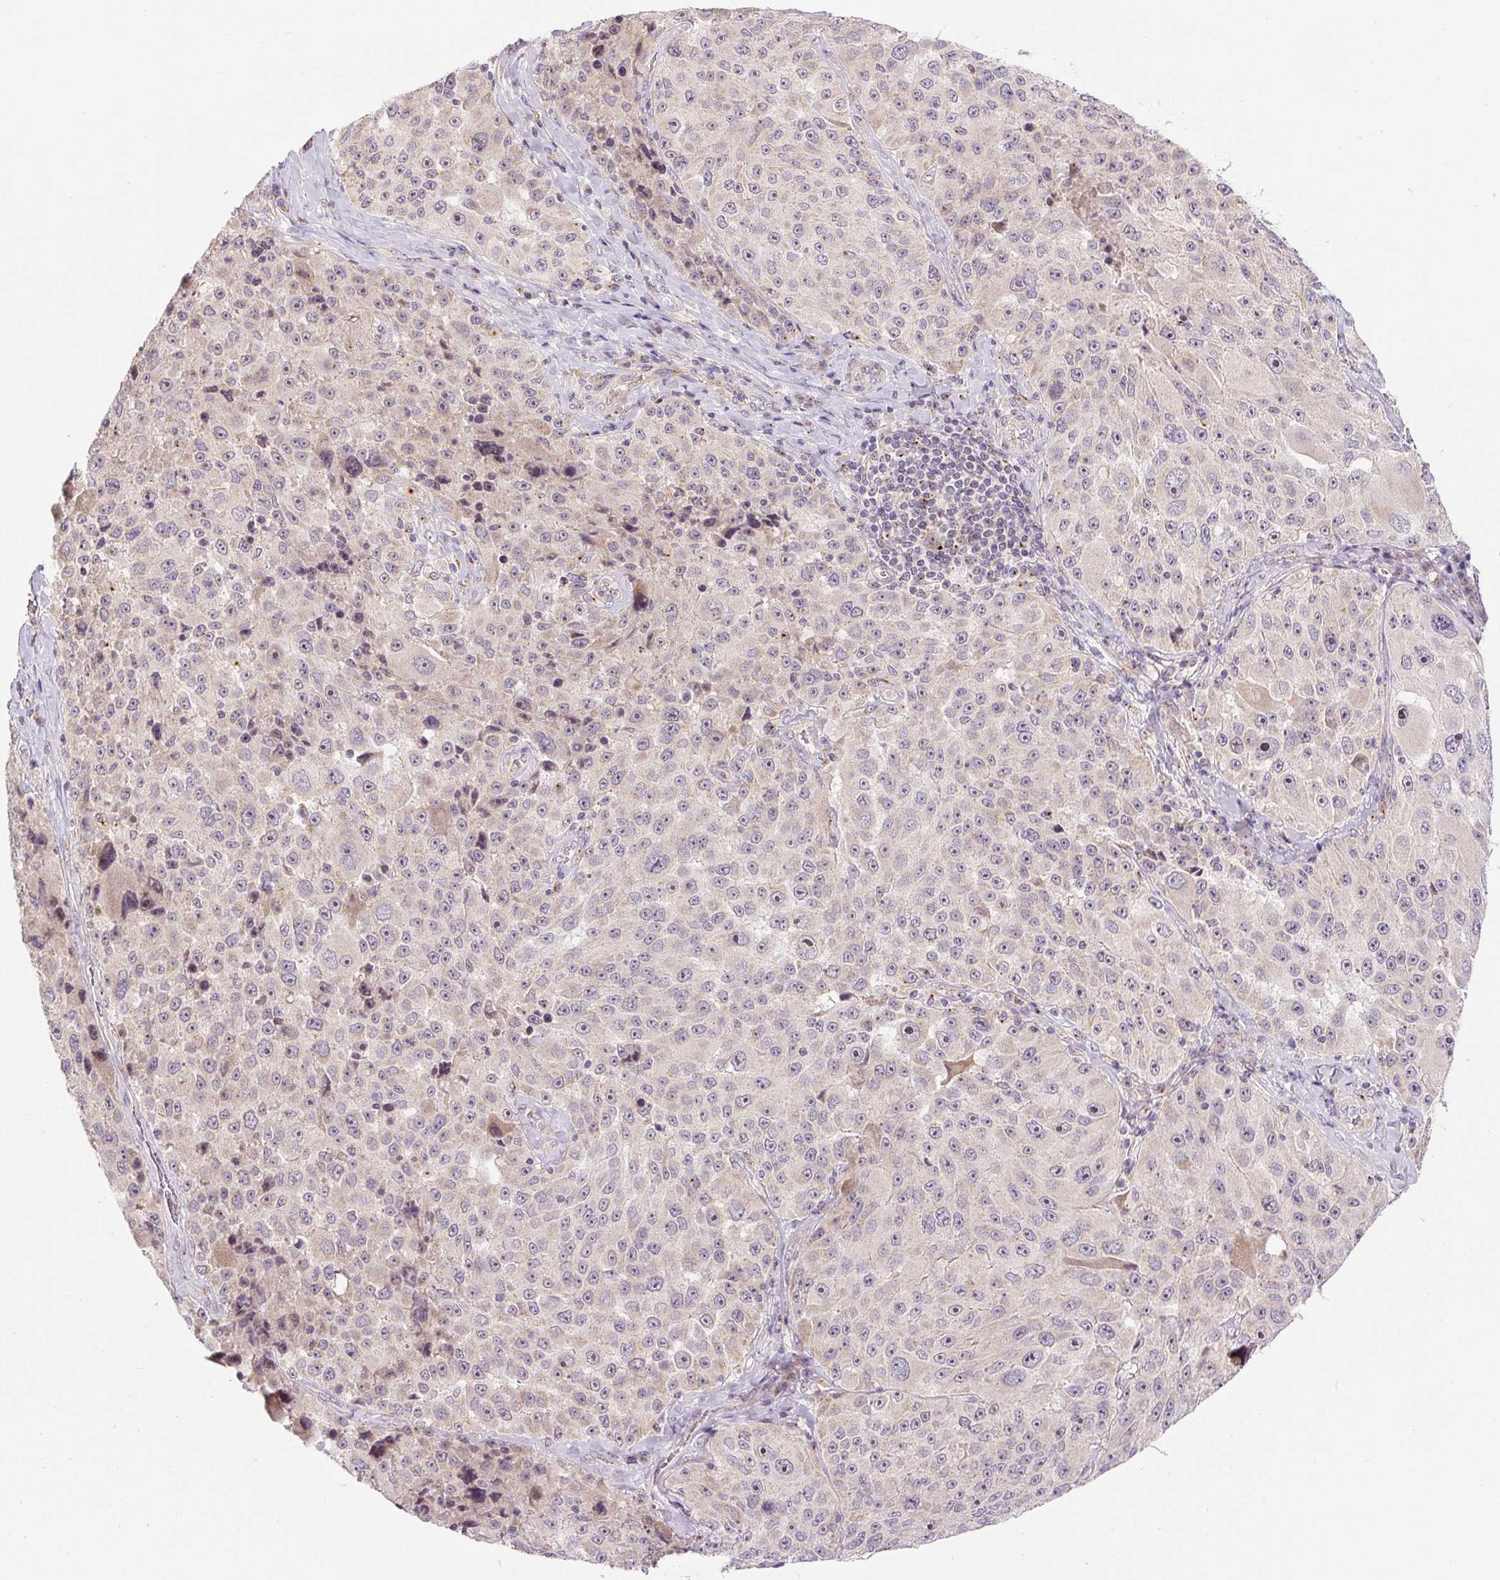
{"staining": {"intensity": "weak", "quantity": "<25%", "location": "cytoplasmic/membranous"}, "tissue": "melanoma", "cell_type": "Tumor cells", "image_type": "cancer", "snomed": [{"axis": "morphology", "description": "Malignant melanoma, Metastatic site"}, {"axis": "topography", "description": "Lymph node"}], "caption": "DAB (3,3'-diaminobenzidine) immunohistochemical staining of human melanoma displays no significant staining in tumor cells.", "gene": "PCM1", "patient": {"sex": "male", "age": 62}}